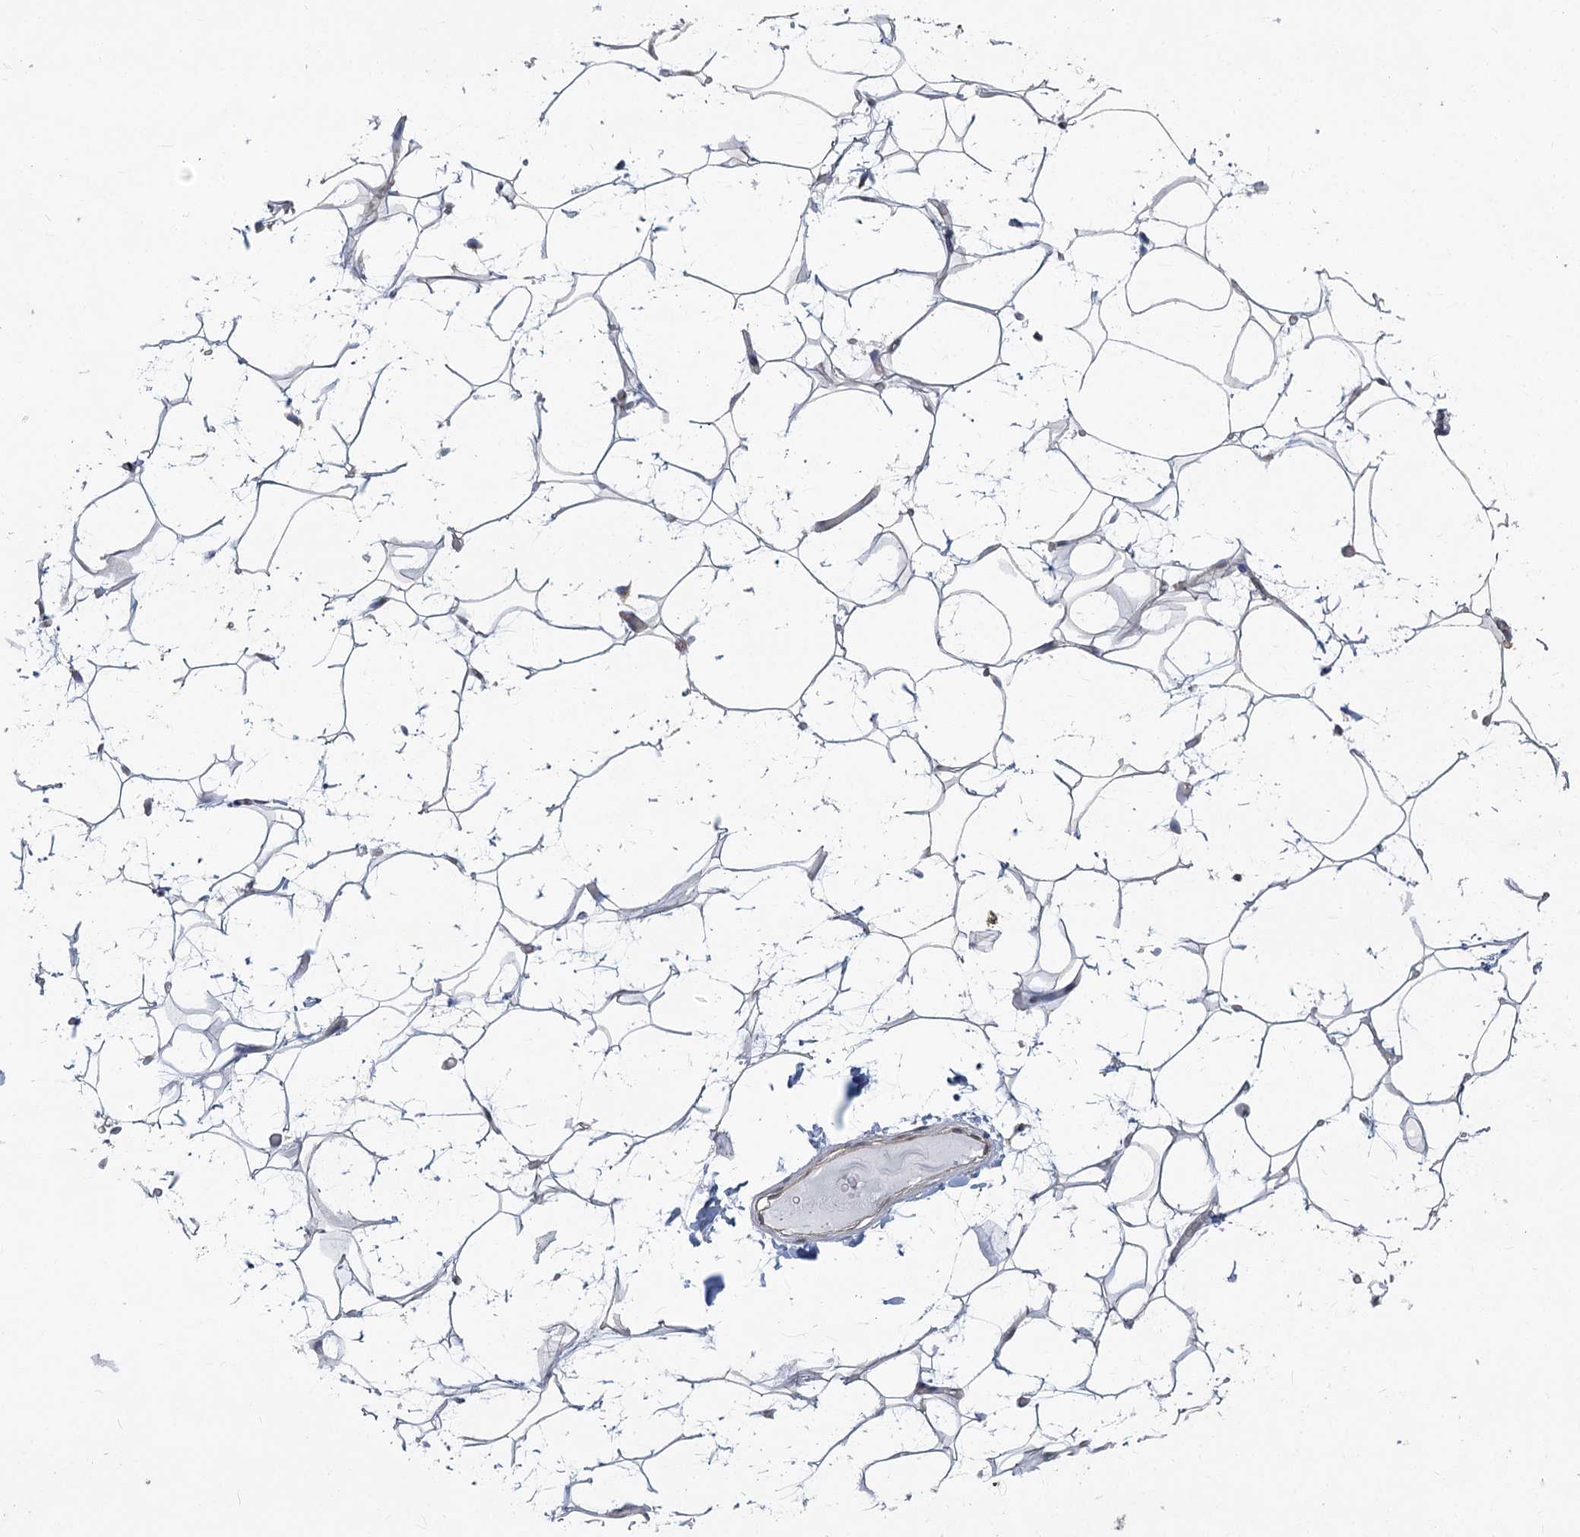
{"staining": {"intensity": "negative", "quantity": "none", "location": "none"}, "tissue": "adipose tissue", "cell_type": "Adipocytes", "image_type": "normal", "snomed": [{"axis": "morphology", "description": "Normal tissue, NOS"}, {"axis": "topography", "description": "Breast"}], "caption": "Adipocytes show no significant positivity in benign adipose tissue. (DAB (3,3'-diaminobenzidine) IHC visualized using brightfield microscopy, high magnification).", "gene": "ABITRAM", "patient": {"sex": "female", "age": 26}}